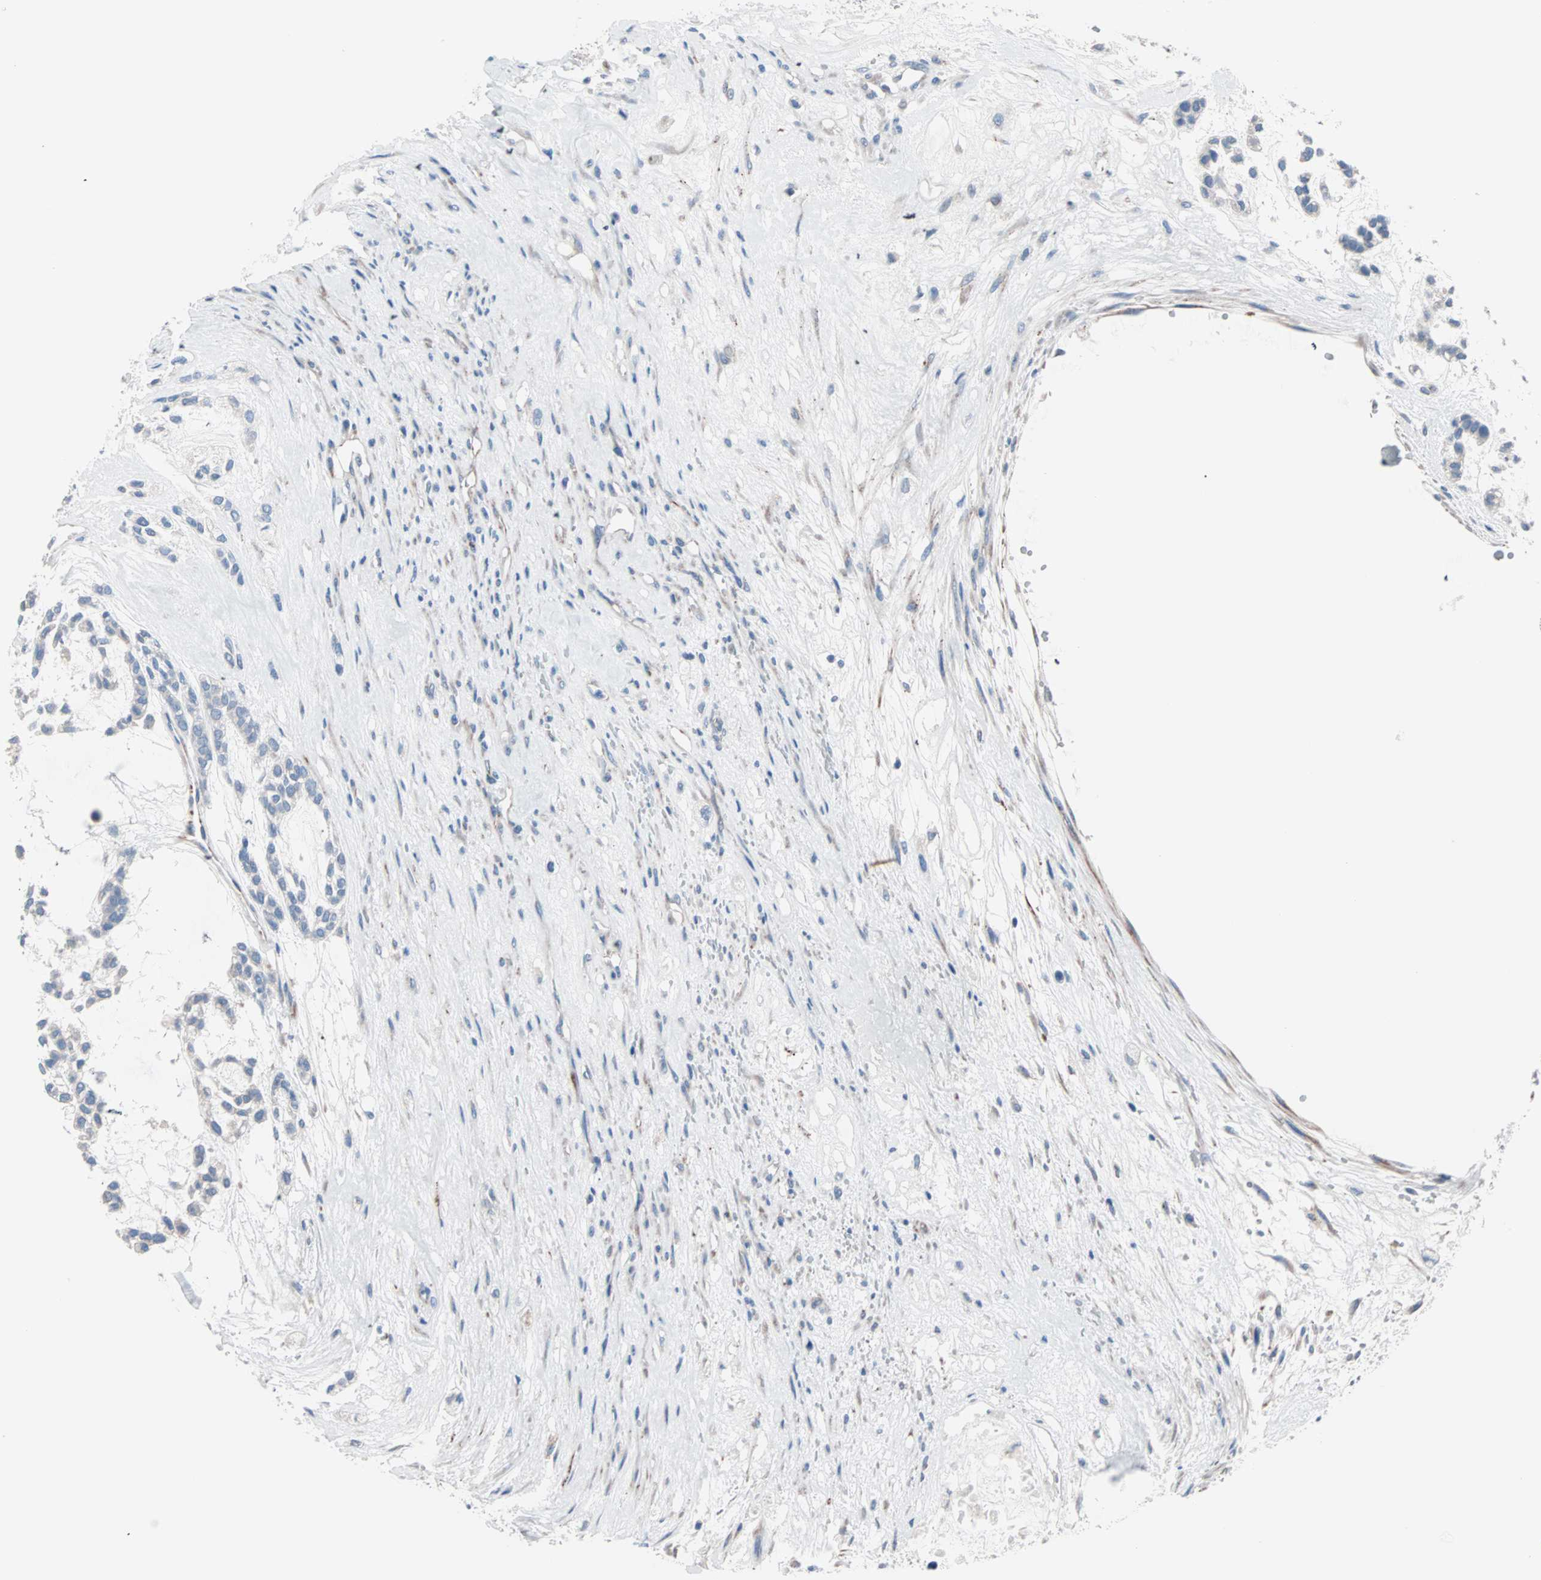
{"staining": {"intensity": "negative", "quantity": "none", "location": "none"}, "tissue": "head and neck cancer", "cell_type": "Tumor cells", "image_type": "cancer", "snomed": [{"axis": "morphology", "description": "Adenocarcinoma, NOS"}, {"axis": "morphology", "description": "Adenoma, NOS"}, {"axis": "topography", "description": "Head-Neck"}], "caption": "The immunohistochemistry micrograph has no significant positivity in tumor cells of adenoma (head and neck) tissue.", "gene": "ULBP1", "patient": {"sex": "female", "age": 55}}